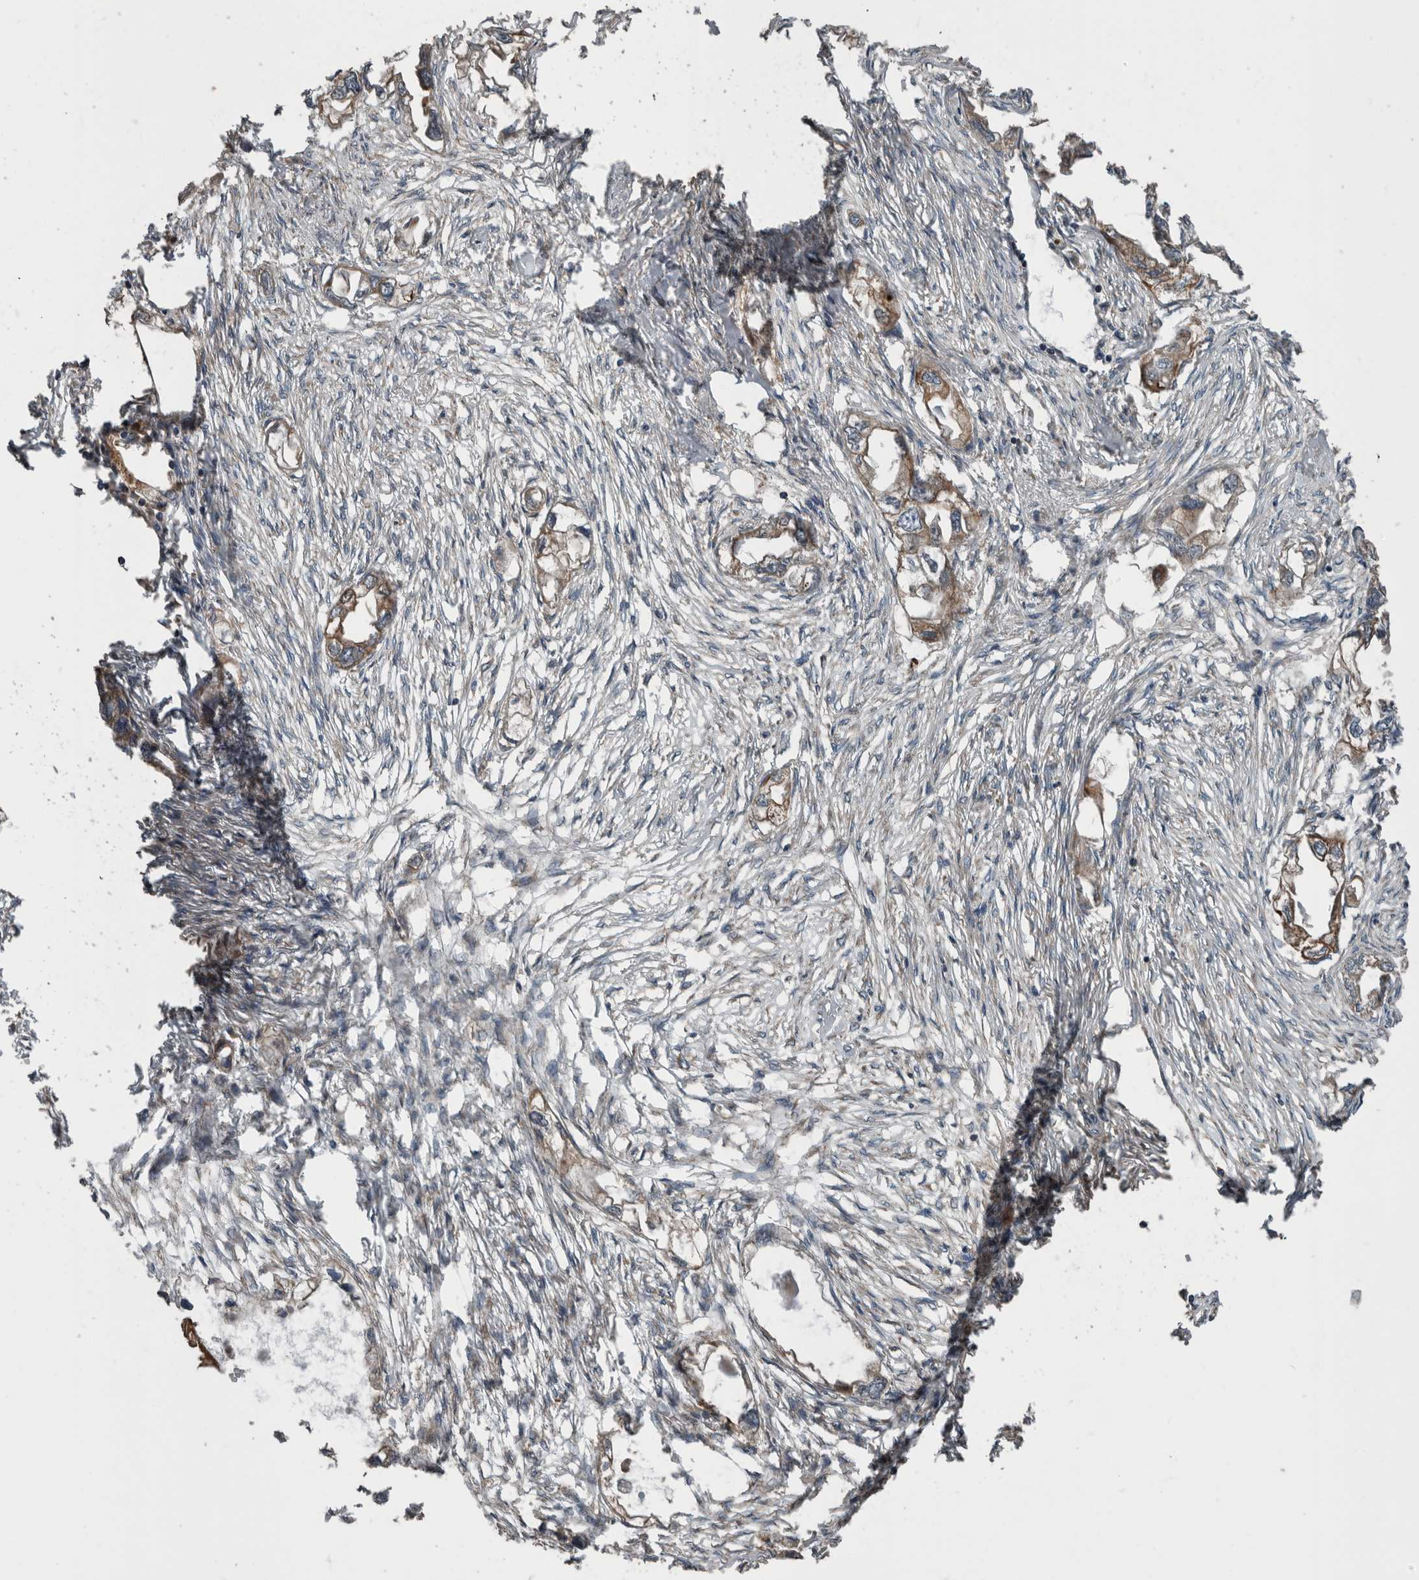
{"staining": {"intensity": "moderate", "quantity": ">75%", "location": "cytoplasmic/membranous"}, "tissue": "endometrial cancer", "cell_type": "Tumor cells", "image_type": "cancer", "snomed": [{"axis": "morphology", "description": "Adenocarcinoma, NOS"}, {"axis": "morphology", "description": "Adenocarcinoma, metastatic, NOS"}, {"axis": "topography", "description": "Adipose tissue"}, {"axis": "topography", "description": "Endometrium"}], "caption": "IHC image of neoplastic tissue: human metastatic adenocarcinoma (endometrial) stained using immunohistochemistry (IHC) reveals medium levels of moderate protein expression localized specifically in the cytoplasmic/membranous of tumor cells, appearing as a cytoplasmic/membranous brown color.", "gene": "RIOK3", "patient": {"sex": "female", "age": 67}}